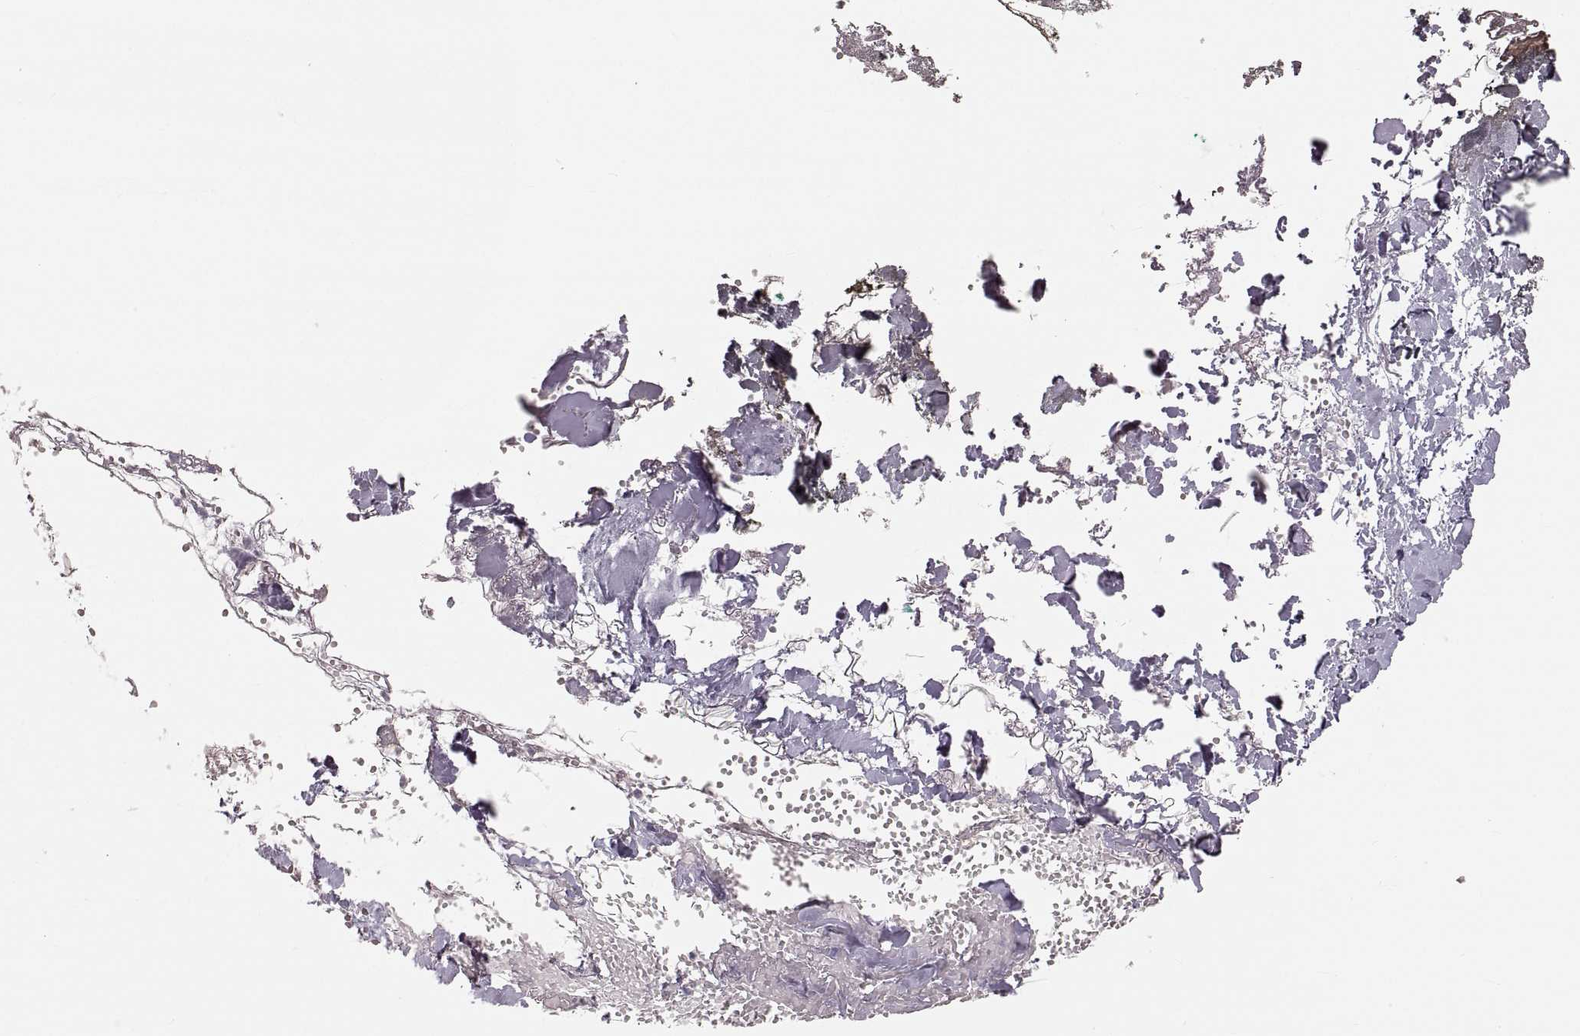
{"staining": {"intensity": "negative", "quantity": "none", "location": "none"}, "tissue": "skin", "cell_type": "Fibroblasts", "image_type": "normal", "snomed": [{"axis": "morphology", "description": "Normal tissue, NOS"}, {"axis": "topography", "description": "Skin"}], "caption": "Micrograph shows no protein expression in fibroblasts of unremarkable skin. The staining was performed using DAB (3,3'-diaminobenzidine) to visualize the protein expression in brown, while the nuclei were stained in blue with hematoxylin (Magnification: 20x).", "gene": "RUNDC3A", "patient": {"sex": "female", "age": 34}}